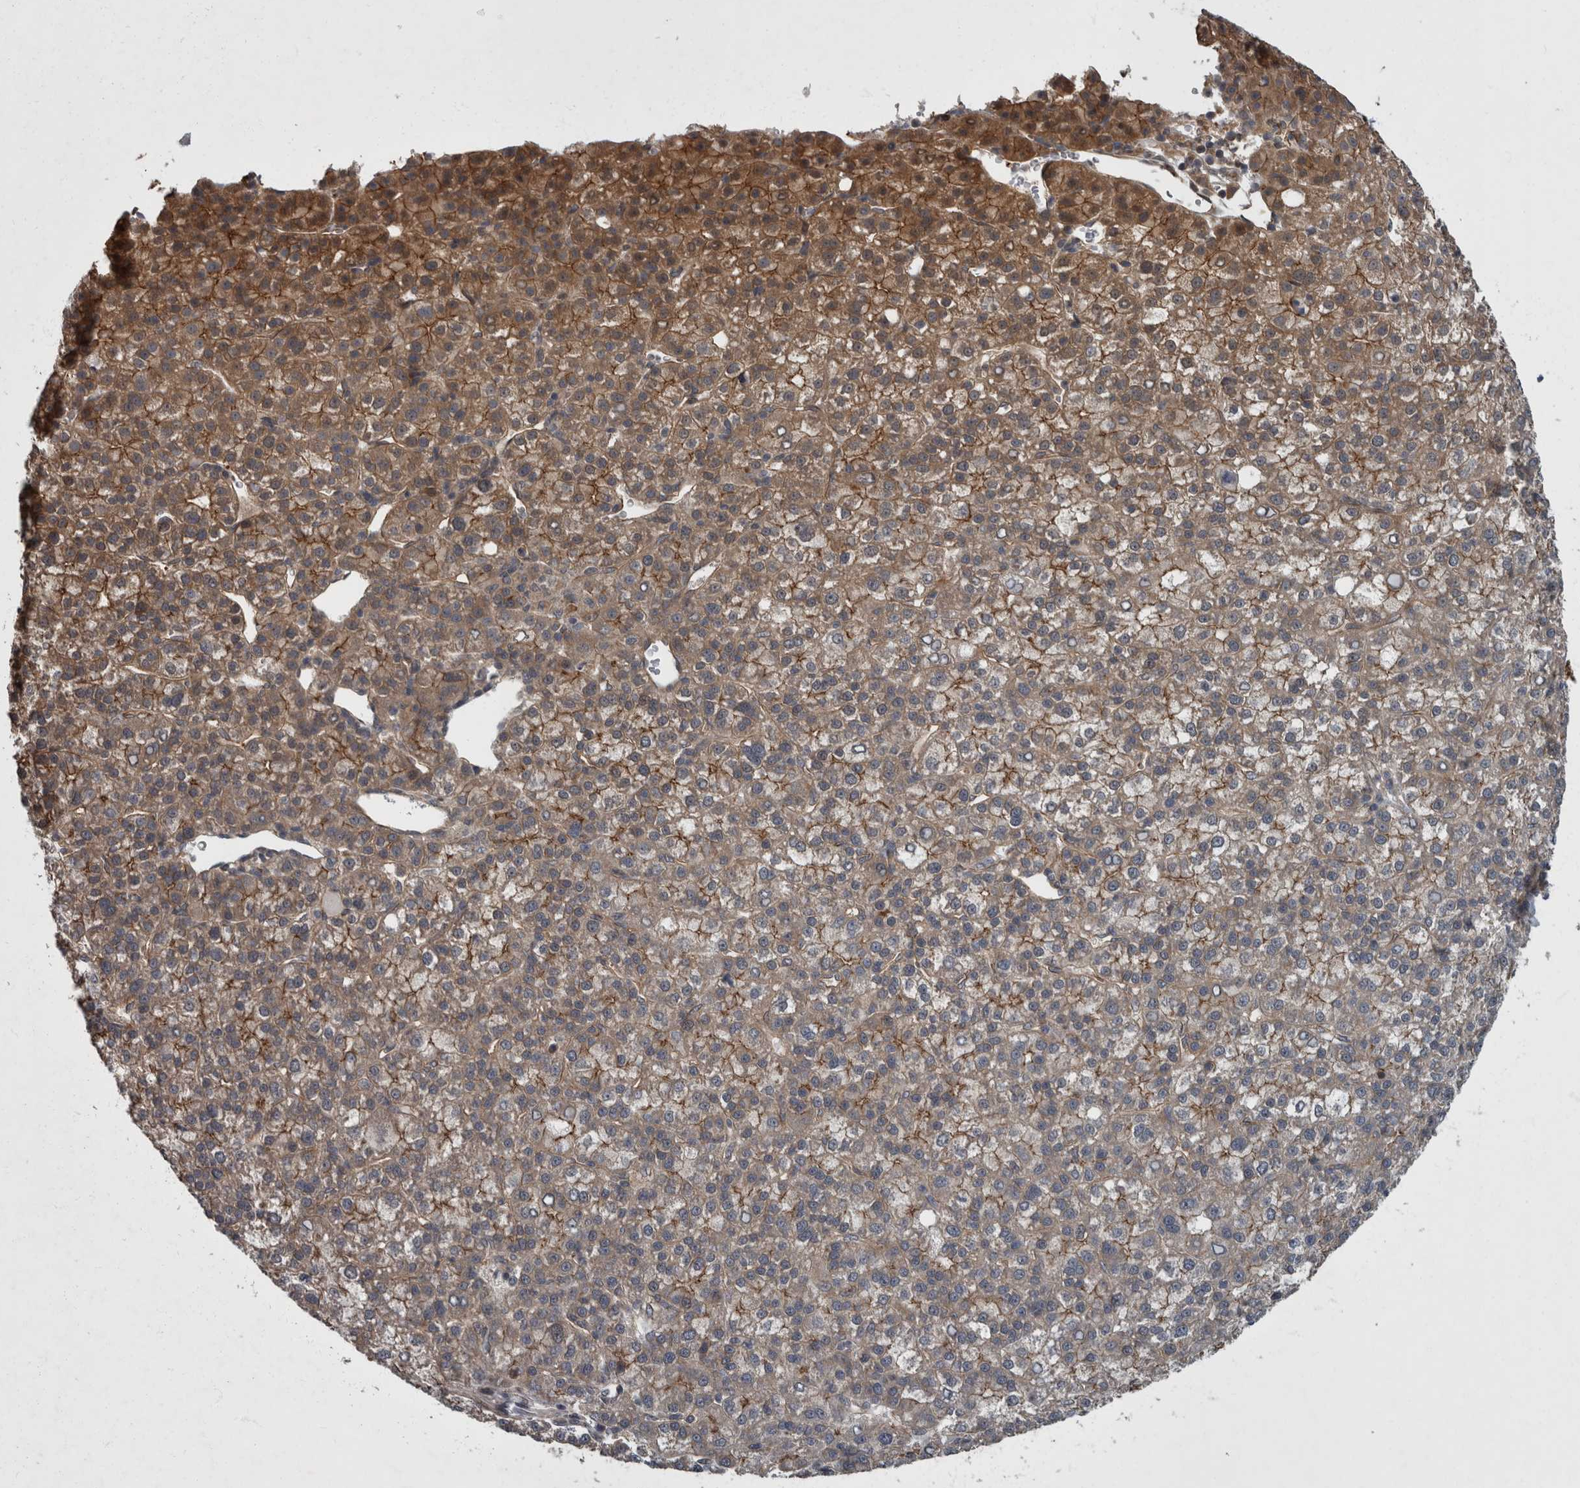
{"staining": {"intensity": "moderate", "quantity": "25%-75%", "location": "cytoplasmic/membranous"}, "tissue": "liver cancer", "cell_type": "Tumor cells", "image_type": "cancer", "snomed": [{"axis": "morphology", "description": "Carcinoma, Hepatocellular, NOS"}, {"axis": "topography", "description": "Liver"}], "caption": "Liver cancer (hepatocellular carcinoma) was stained to show a protein in brown. There is medium levels of moderate cytoplasmic/membranous staining in about 25%-75% of tumor cells.", "gene": "VEGFD", "patient": {"sex": "female", "age": 58}}